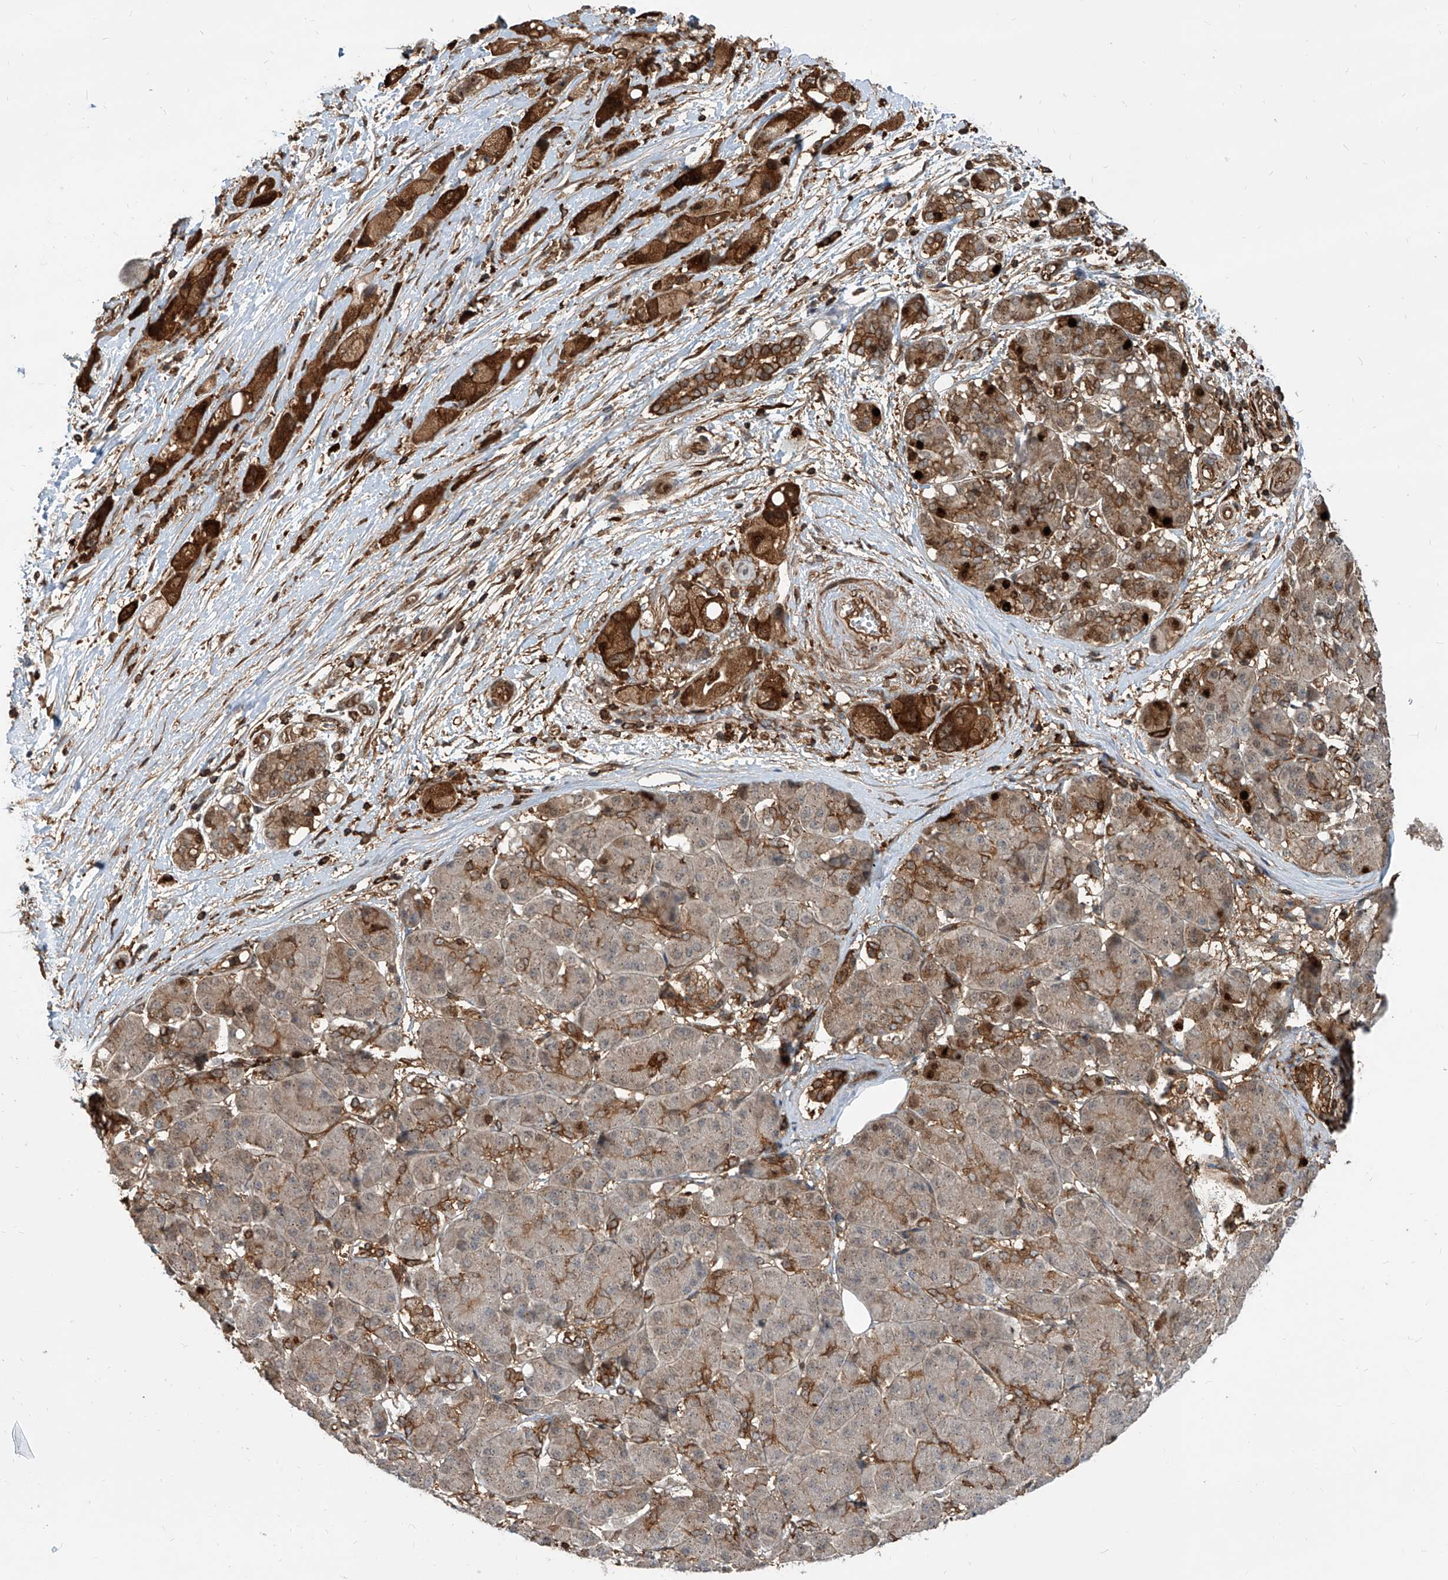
{"staining": {"intensity": "strong", "quantity": ">75%", "location": "cytoplasmic/membranous"}, "tissue": "pancreatic cancer", "cell_type": "Tumor cells", "image_type": "cancer", "snomed": [{"axis": "morphology", "description": "Normal tissue, NOS"}, {"axis": "morphology", "description": "Adenocarcinoma, NOS"}, {"axis": "topography", "description": "Pancreas"}], "caption": "This is an image of IHC staining of pancreatic cancer, which shows strong staining in the cytoplasmic/membranous of tumor cells.", "gene": "MAGED2", "patient": {"sex": "female", "age": 68}}